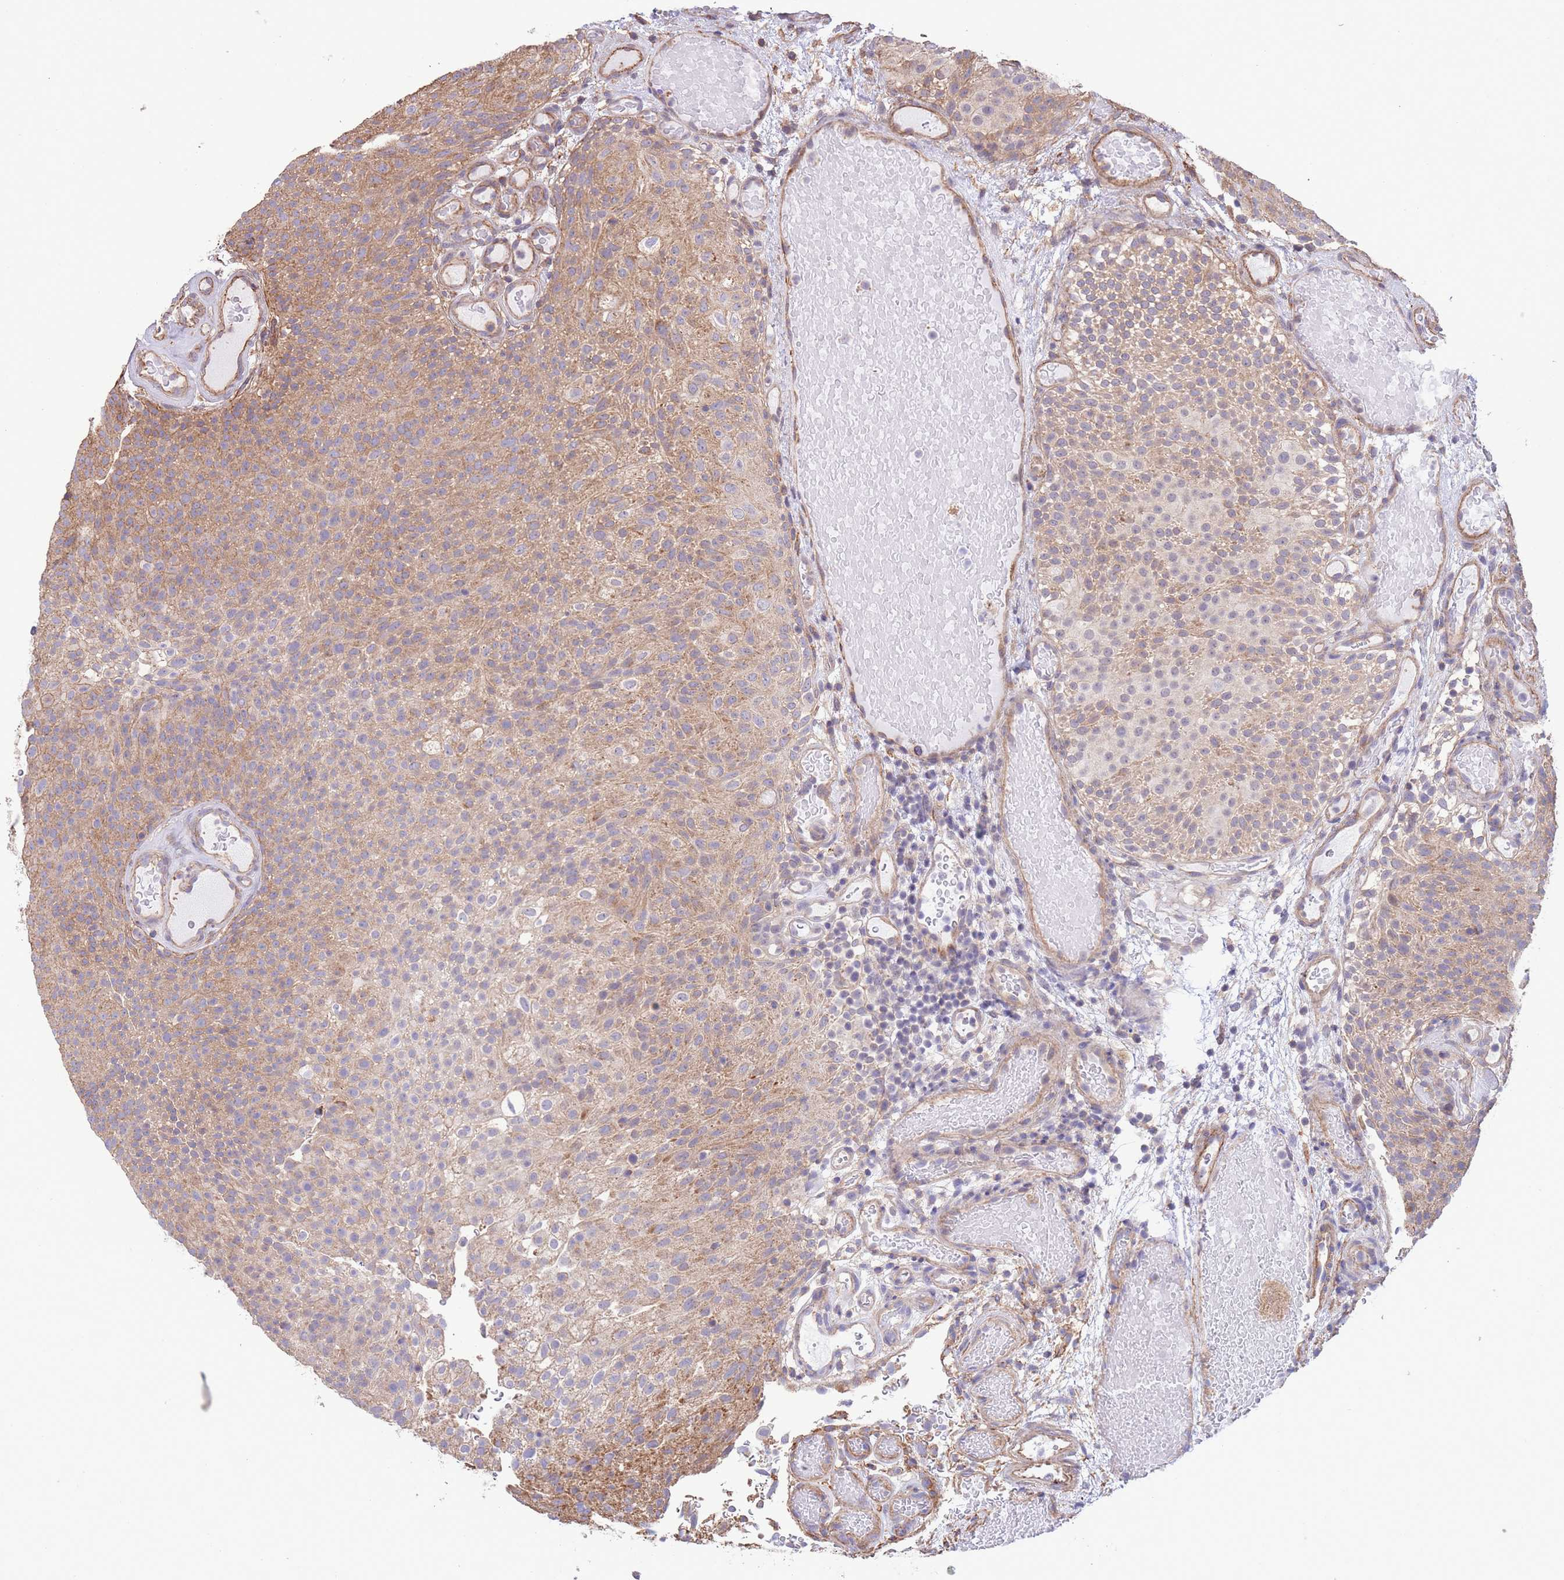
{"staining": {"intensity": "moderate", "quantity": ">75%", "location": "cytoplasmic/membranous"}, "tissue": "urothelial cancer", "cell_type": "Tumor cells", "image_type": "cancer", "snomed": [{"axis": "morphology", "description": "Urothelial carcinoma, Low grade"}, {"axis": "topography", "description": "Urinary bladder"}], "caption": "Immunohistochemistry (IHC) photomicrograph of low-grade urothelial carcinoma stained for a protein (brown), which demonstrates medium levels of moderate cytoplasmic/membranous positivity in about >75% of tumor cells.", "gene": "LRRN4CL", "patient": {"sex": "male", "age": 78}}